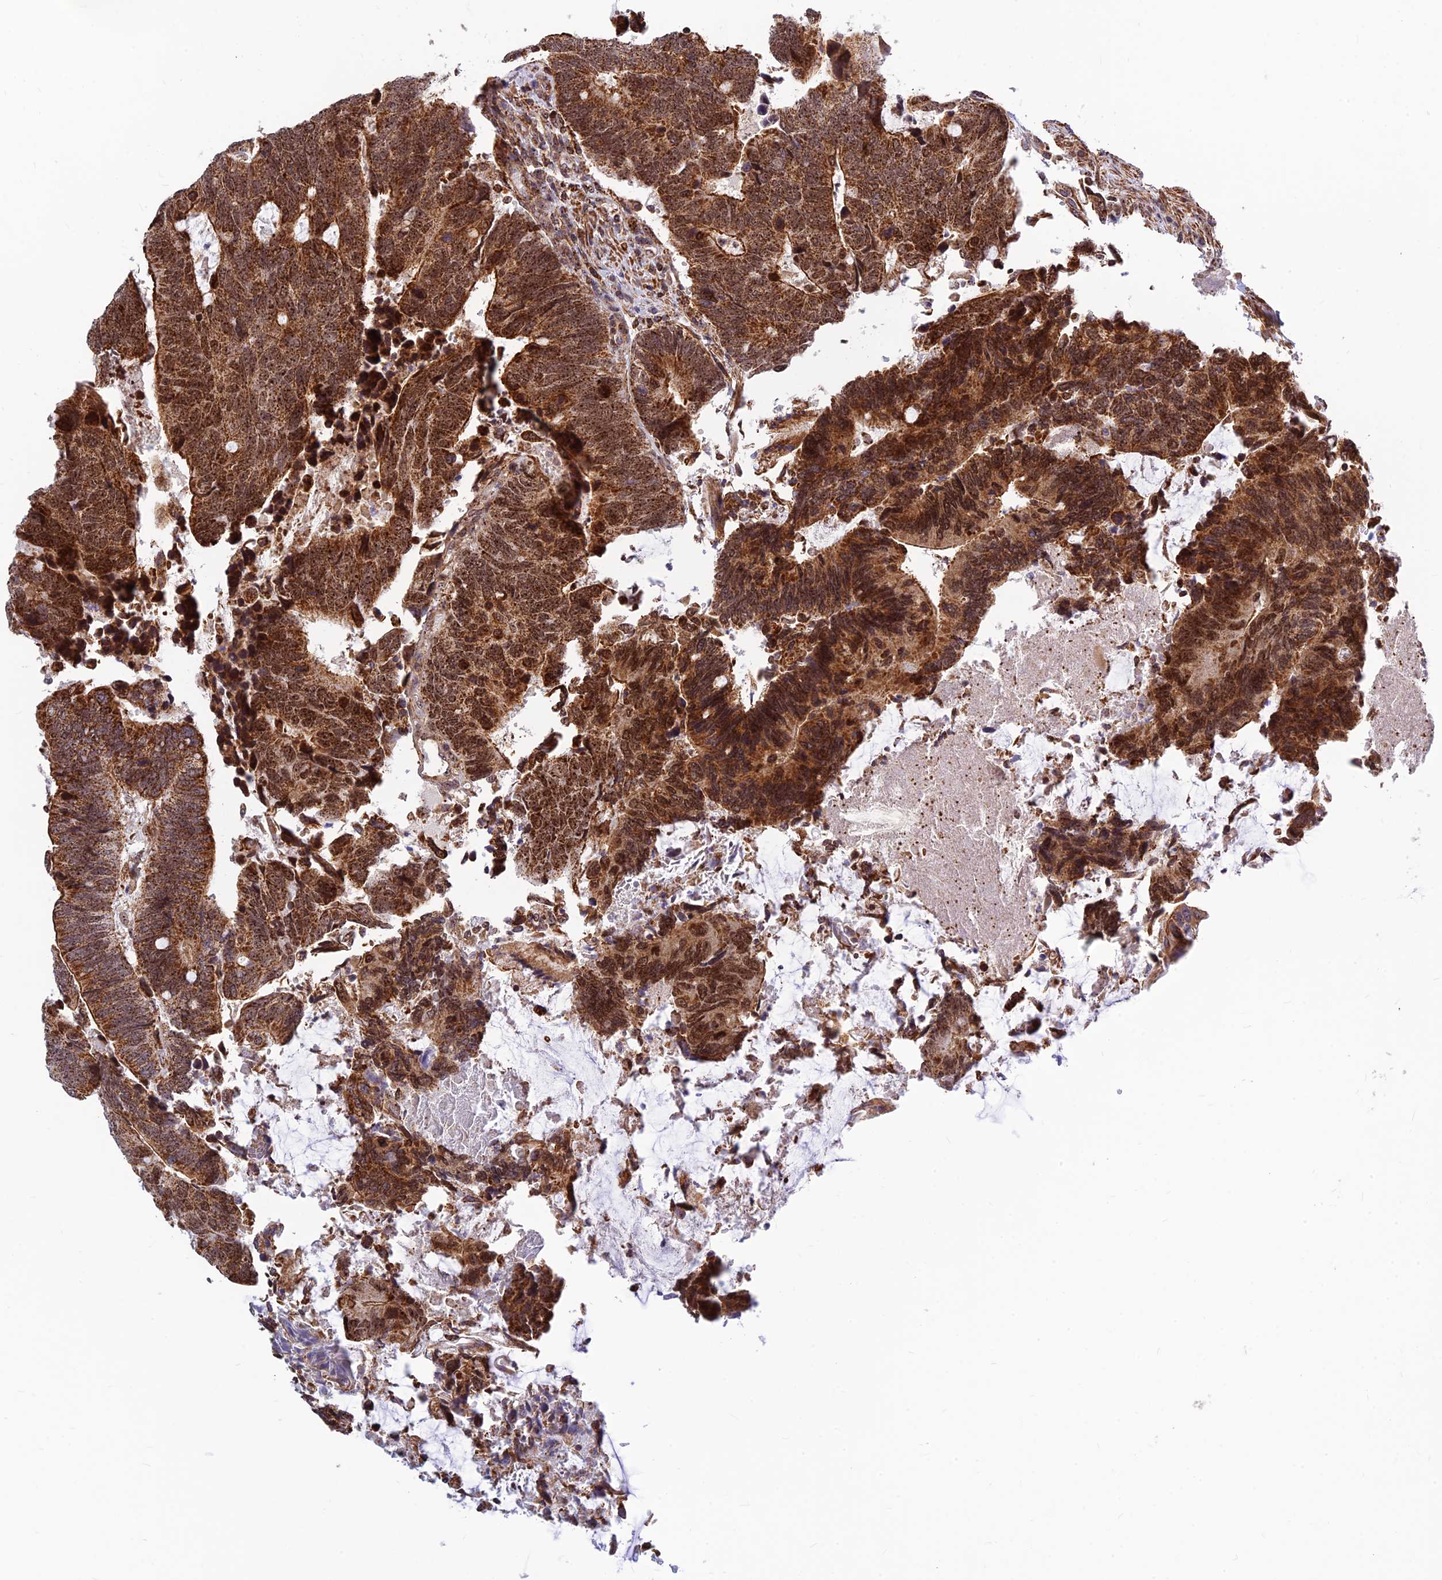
{"staining": {"intensity": "strong", "quantity": ">75%", "location": "cytoplasmic/membranous,nuclear"}, "tissue": "colorectal cancer", "cell_type": "Tumor cells", "image_type": "cancer", "snomed": [{"axis": "morphology", "description": "Adenocarcinoma, NOS"}, {"axis": "topography", "description": "Colon"}], "caption": "Protein staining exhibits strong cytoplasmic/membranous and nuclear staining in approximately >75% of tumor cells in colorectal adenocarcinoma.", "gene": "POLR1G", "patient": {"sex": "male", "age": 87}}